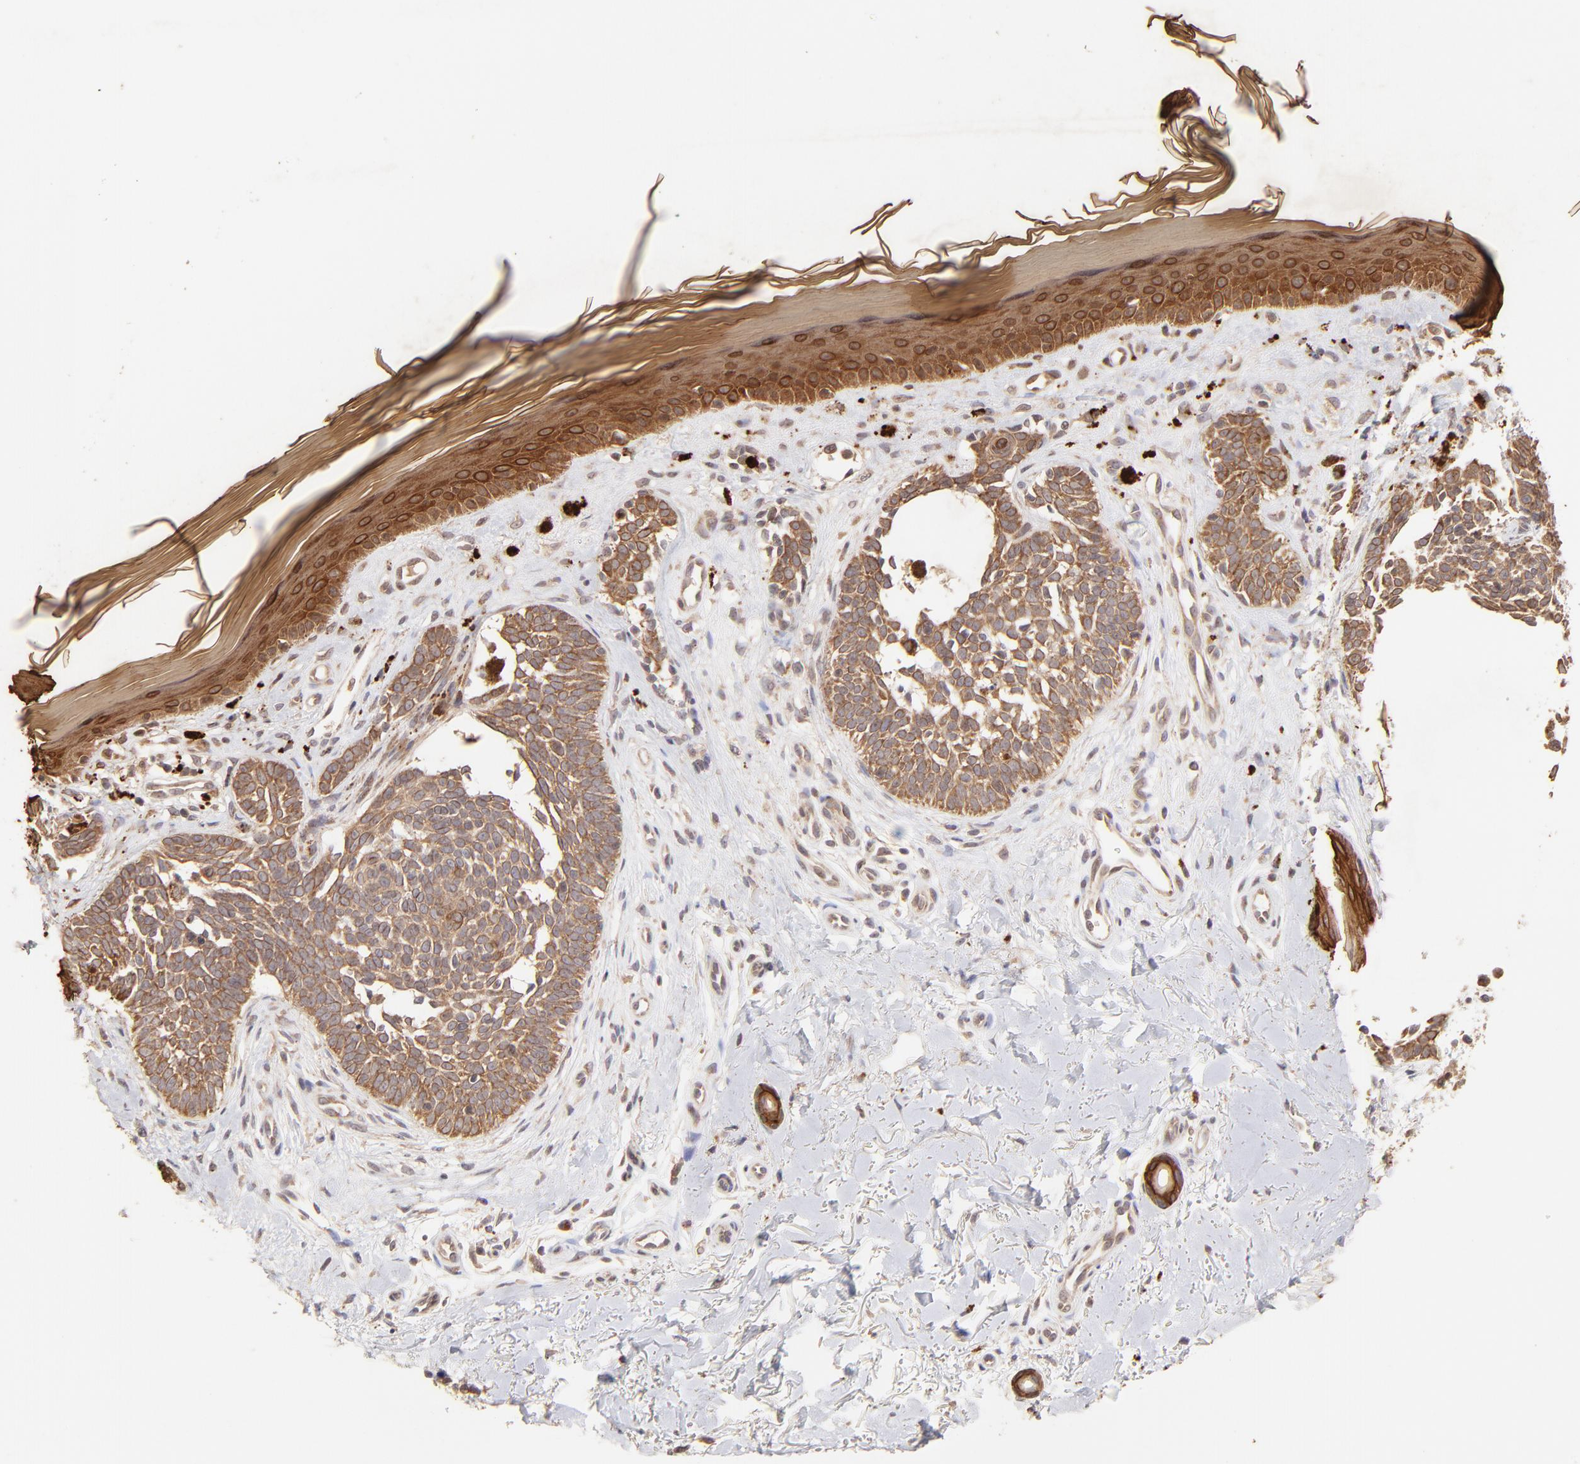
{"staining": {"intensity": "moderate", "quantity": ">75%", "location": "cytoplasmic/membranous"}, "tissue": "skin cancer", "cell_type": "Tumor cells", "image_type": "cancer", "snomed": [{"axis": "morphology", "description": "Normal tissue, NOS"}, {"axis": "morphology", "description": "Basal cell carcinoma"}, {"axis": "topography", "description": "Skin"}], "caption": "Skin cancer (basal cell carcinoma) stained with a brown dye displays moderate cytoplasmic/membranous positive positivity in approximately >75% of tumor cells.", "gene": "TNRC6B", "patient": {"sex": "female", "age": 58}}